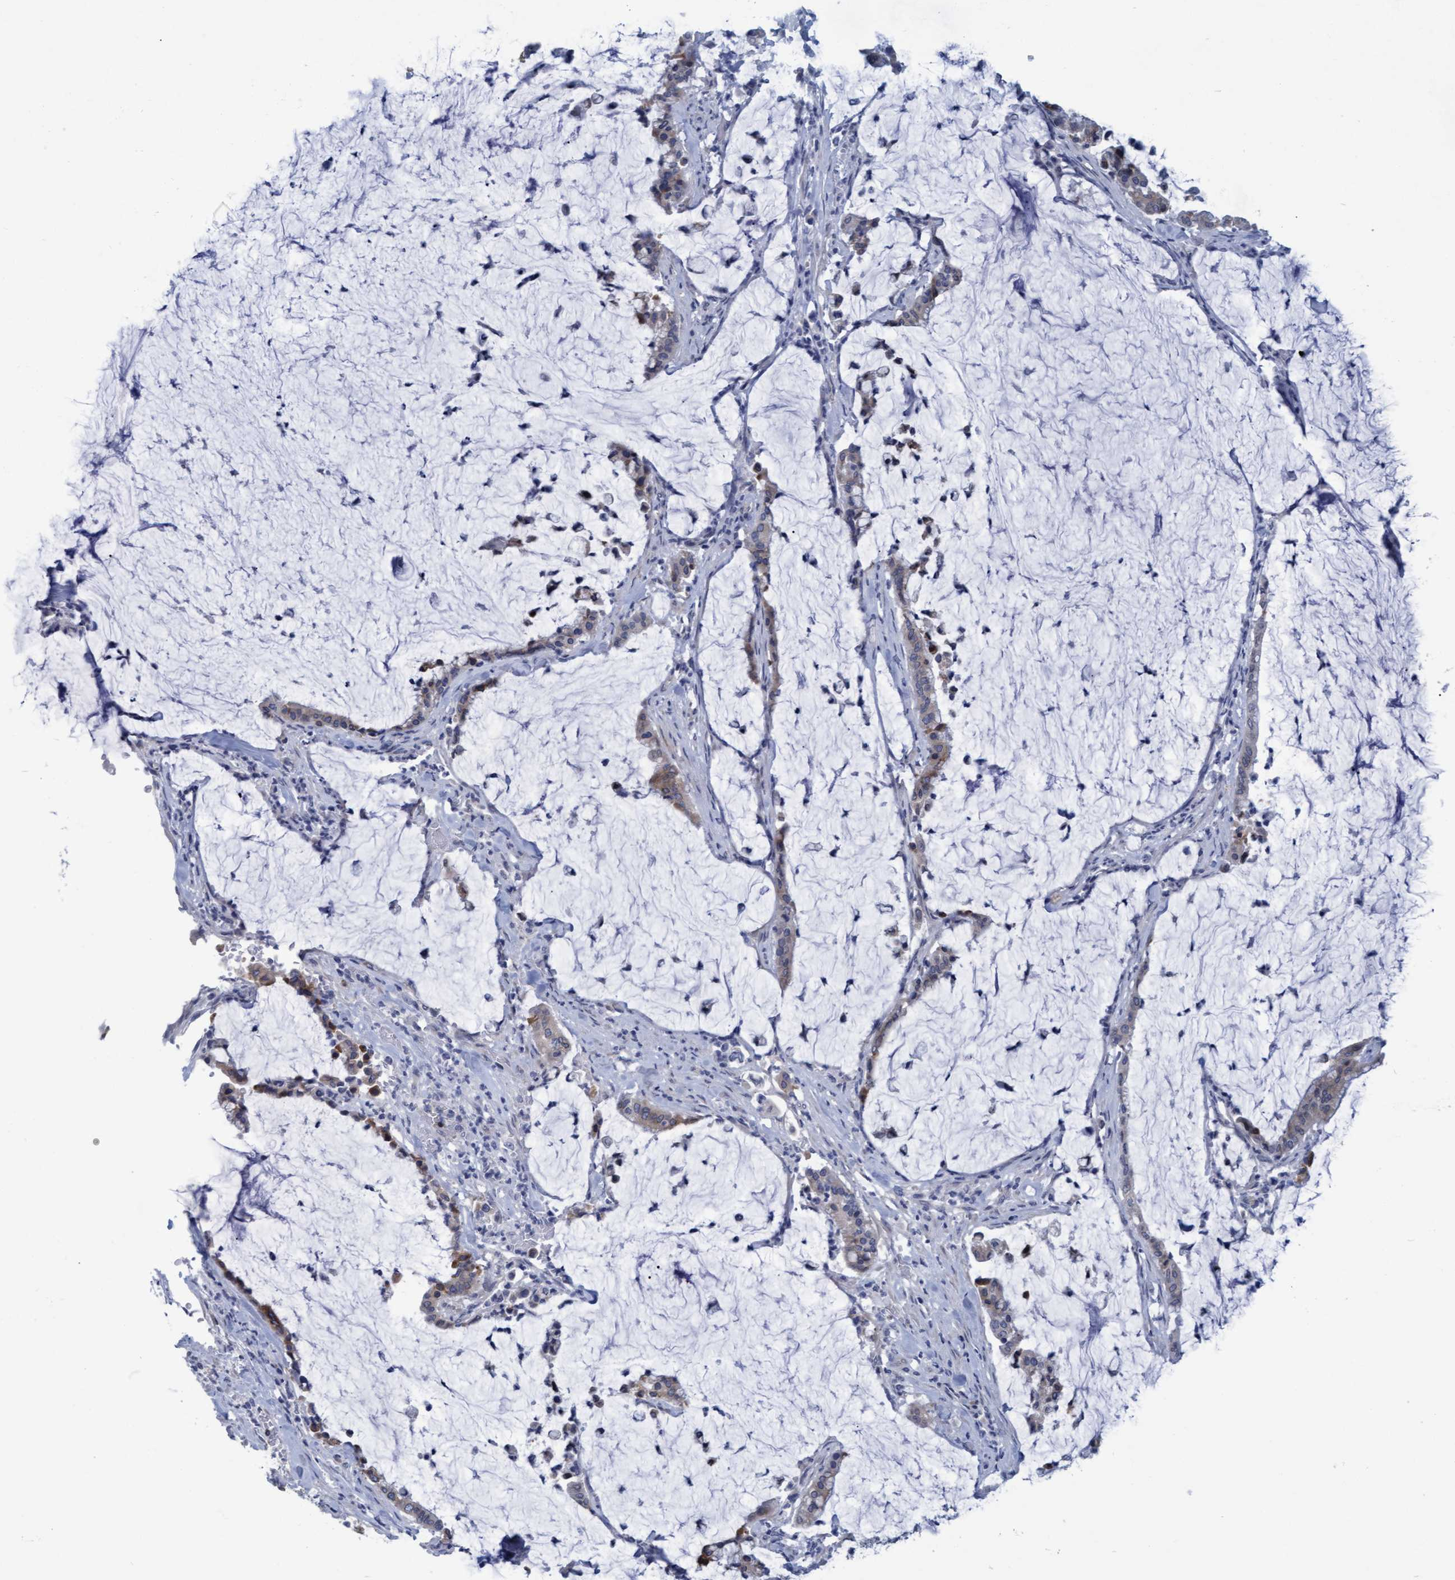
{"staining": {"intensity": "weak", "quantity": "25%-75%", "location": "cytoplasmic/membranous"}, "tissue": "pancreatic cancer", "cell_type": "Tumor cells", "image_type": "cancer", "snomed": [{"axis": "morphology", "description": "Adenocarcinoma, NOS"}, {"axis": "topography", "description": "Pancreas"}], "caption": "Immunohistochemistry (IHC) image of human pancreatic cancer (adenocarcinoma) stained for a protein (brown), which demonstrates low levels of weak cytoplasmic/membranous staining in approximately 25%-75% of tumor cells.", "gene": "SSTR3", "patient": {"sex": "male", "age": 41}}